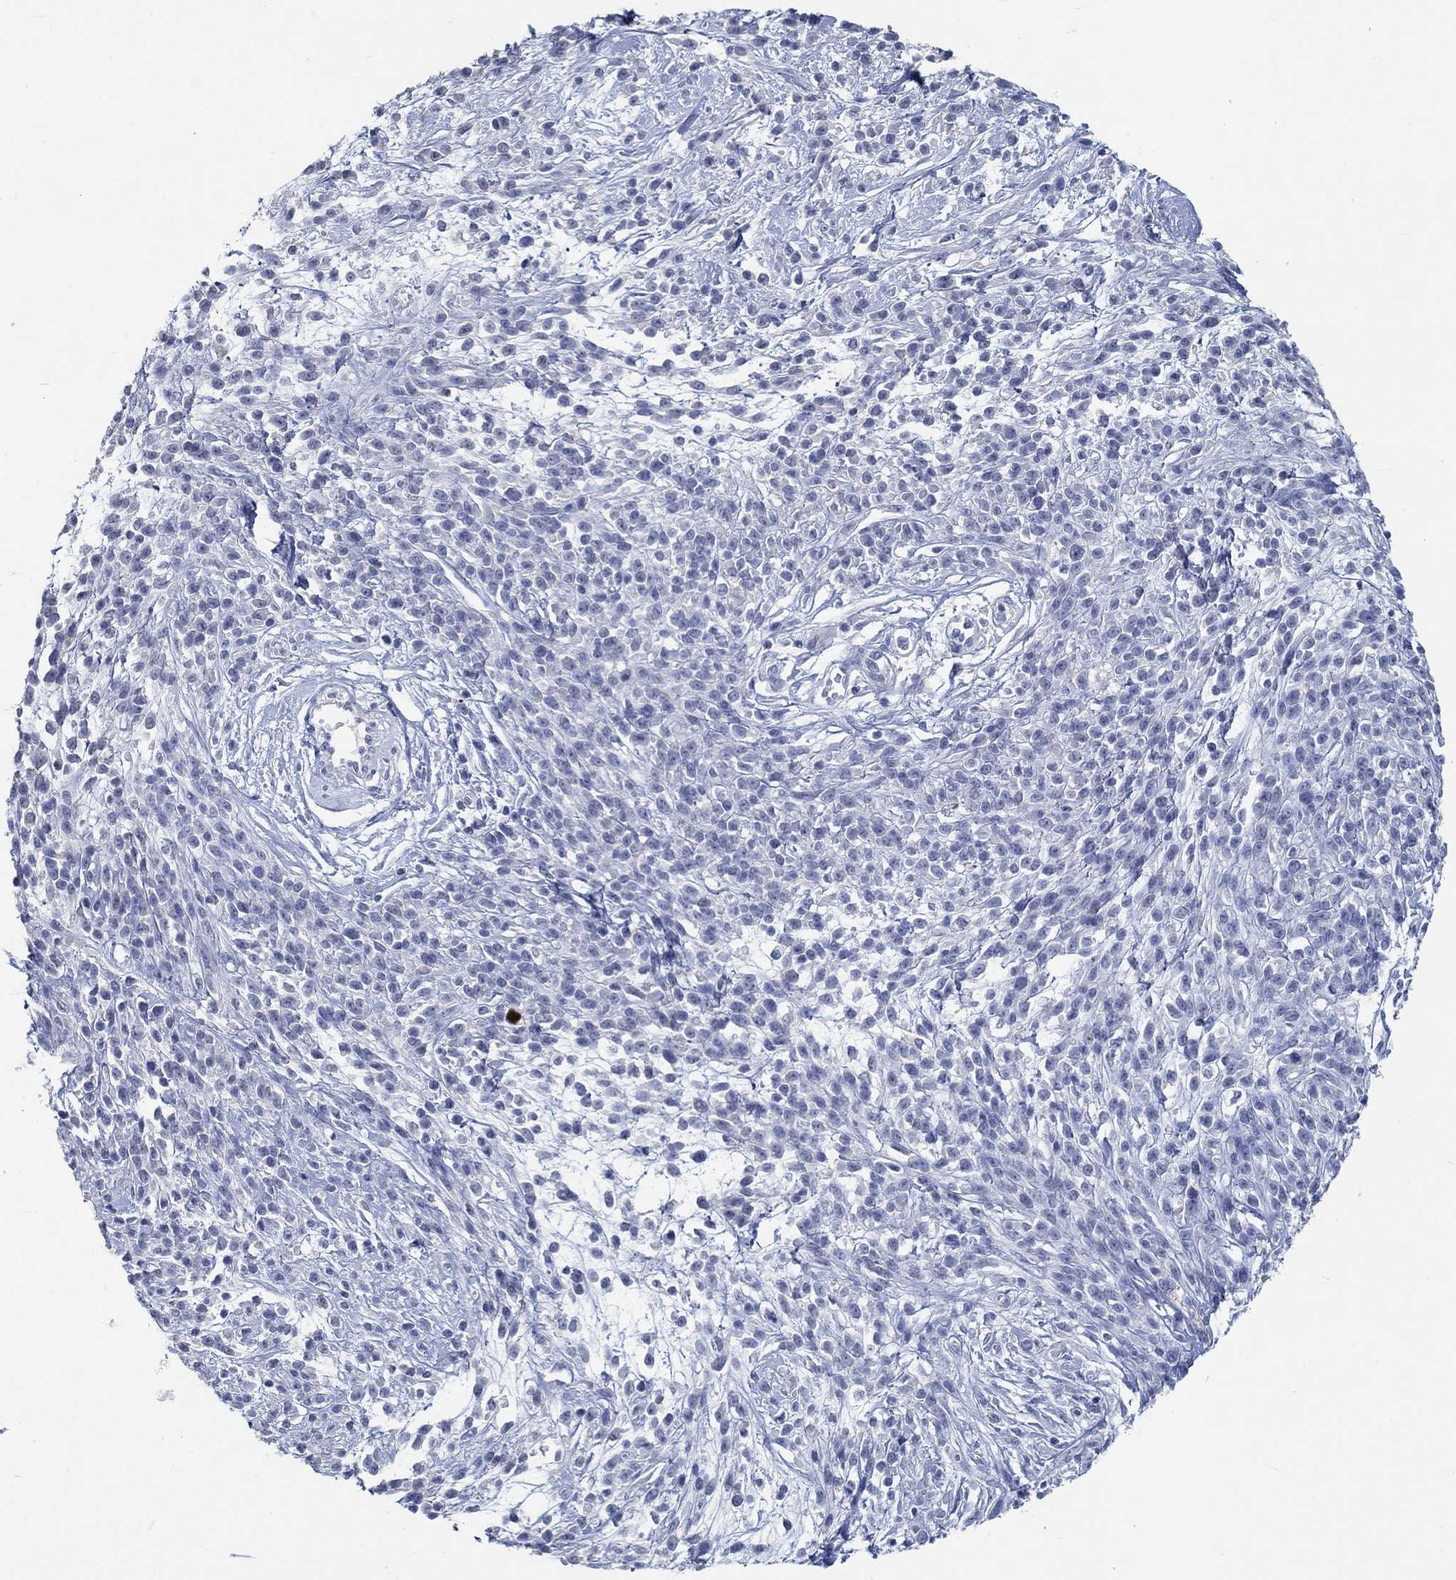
{"staining": {"intensity": "negative", "quantity": "none", "location": "none"}, "tissue": "melanoma", "cell_type": "Tumor cells", "image_type": "cancer", "snomed": [{"axis": "morphology", "description": "Malignant melanoma, NOS"}, {"axis": "topography", "description": "Skin"}, {"axis": "topography", "description": "Skin of trunk"}], "caption": "There is no significant staining in tumor cells of melanoma. Nuclei are stained in blue.", "gene": "C4orf47", "patient": {"sex": "male", "age": 74}}